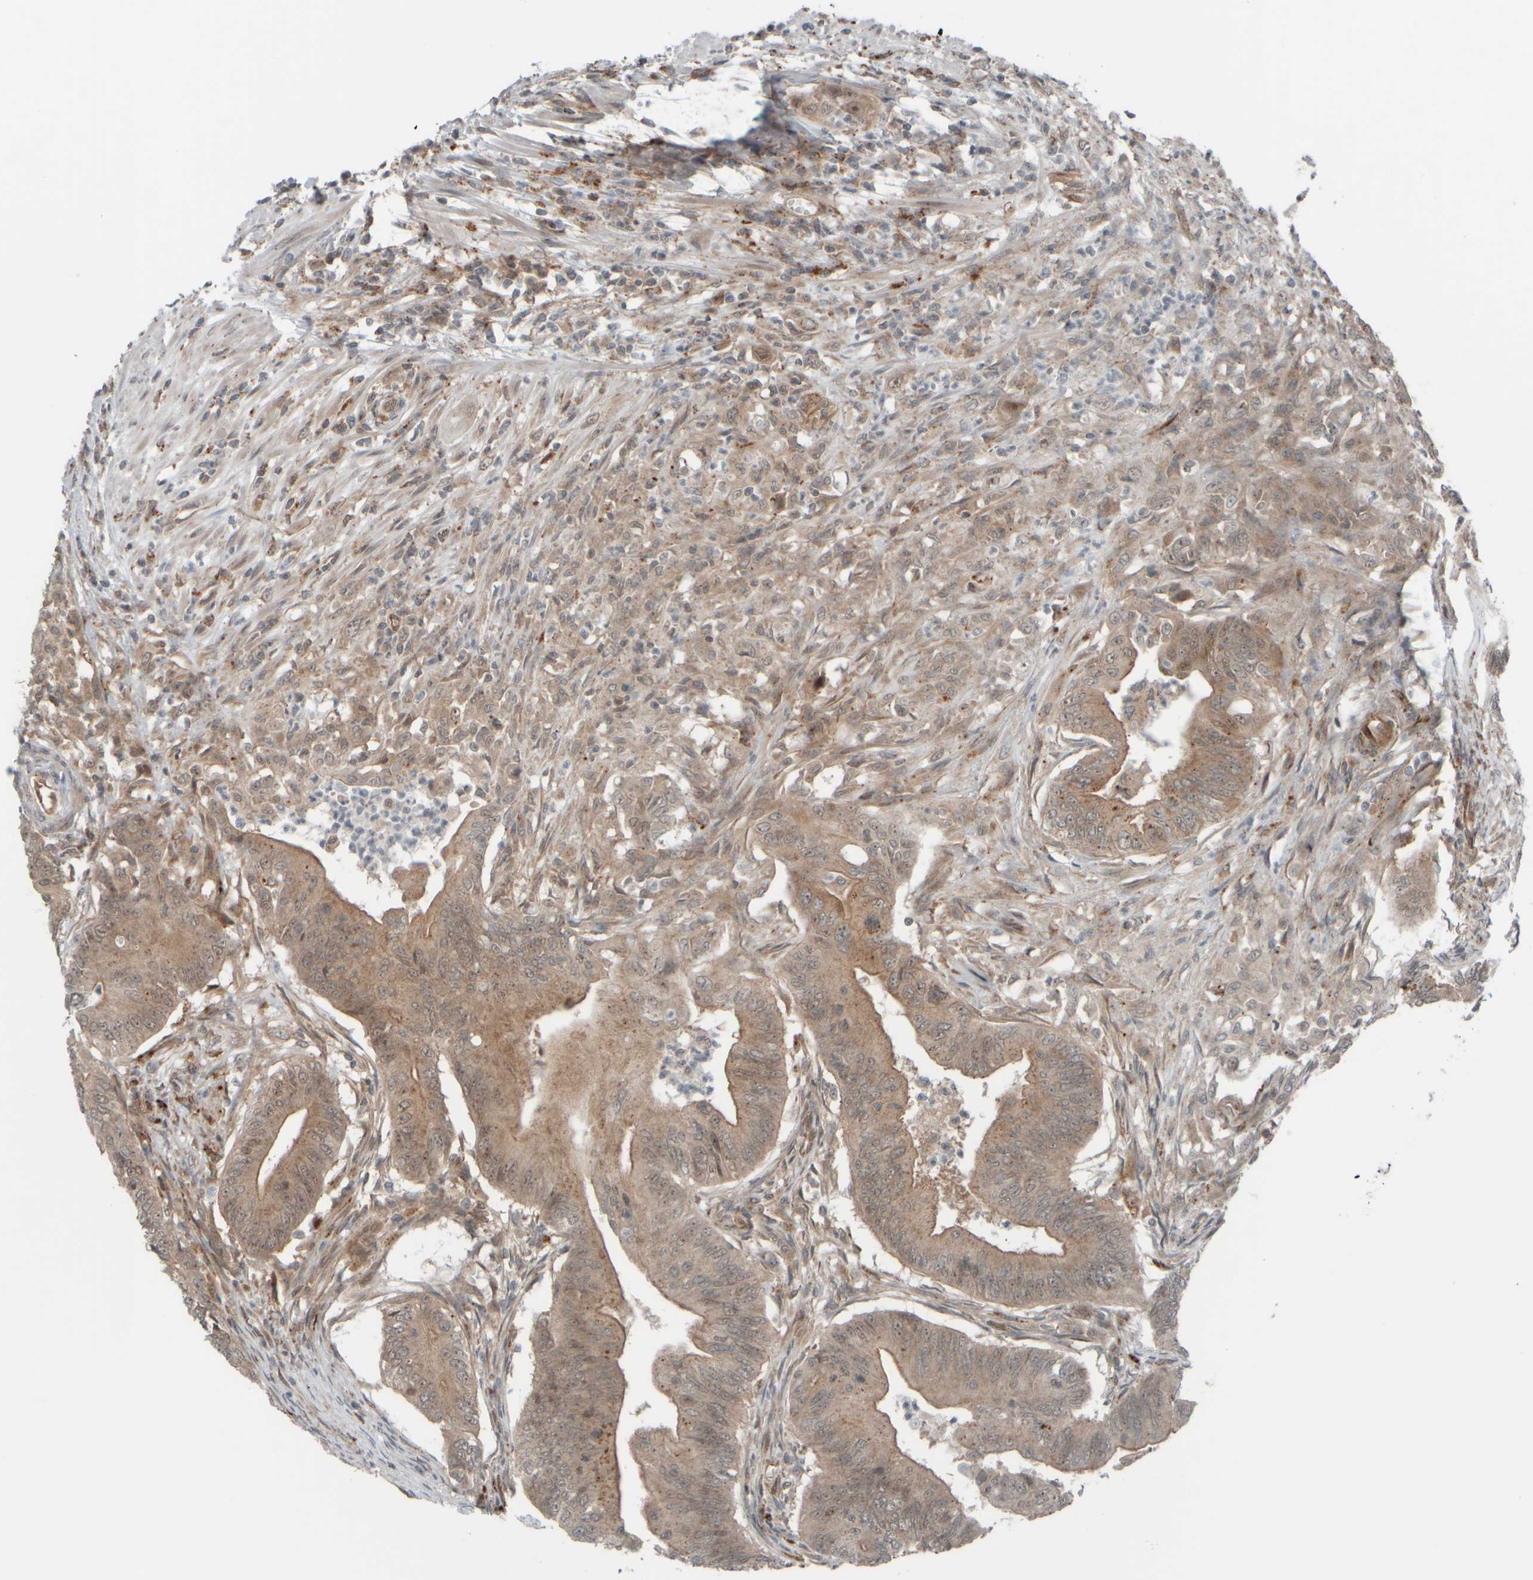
{"staining": {"intensity": "weak", "quantity": ">75%", "location": "cytoplasmic/membranous"}, "tissue": "colorectal cancer", "cell_type": "Tumor cells", "image_type": "cancer", "snomed": [{"axis": "morphology", "description": "Adenoma, NOS"}, {"axis": "morphology", "description": "Adenocarcinoma, NOS"}, {"axis": "topography", "description": "Colon"}], "caption": "This histopathology image exhibits immunohistochemistry (IHC) staining of human colorectal adenoma, with low weak cytoplasmic/membranous expression in about >75% of tumor cells.", "gene": "GIGYF1", "patient": {"sex": "male", "age": 79}}